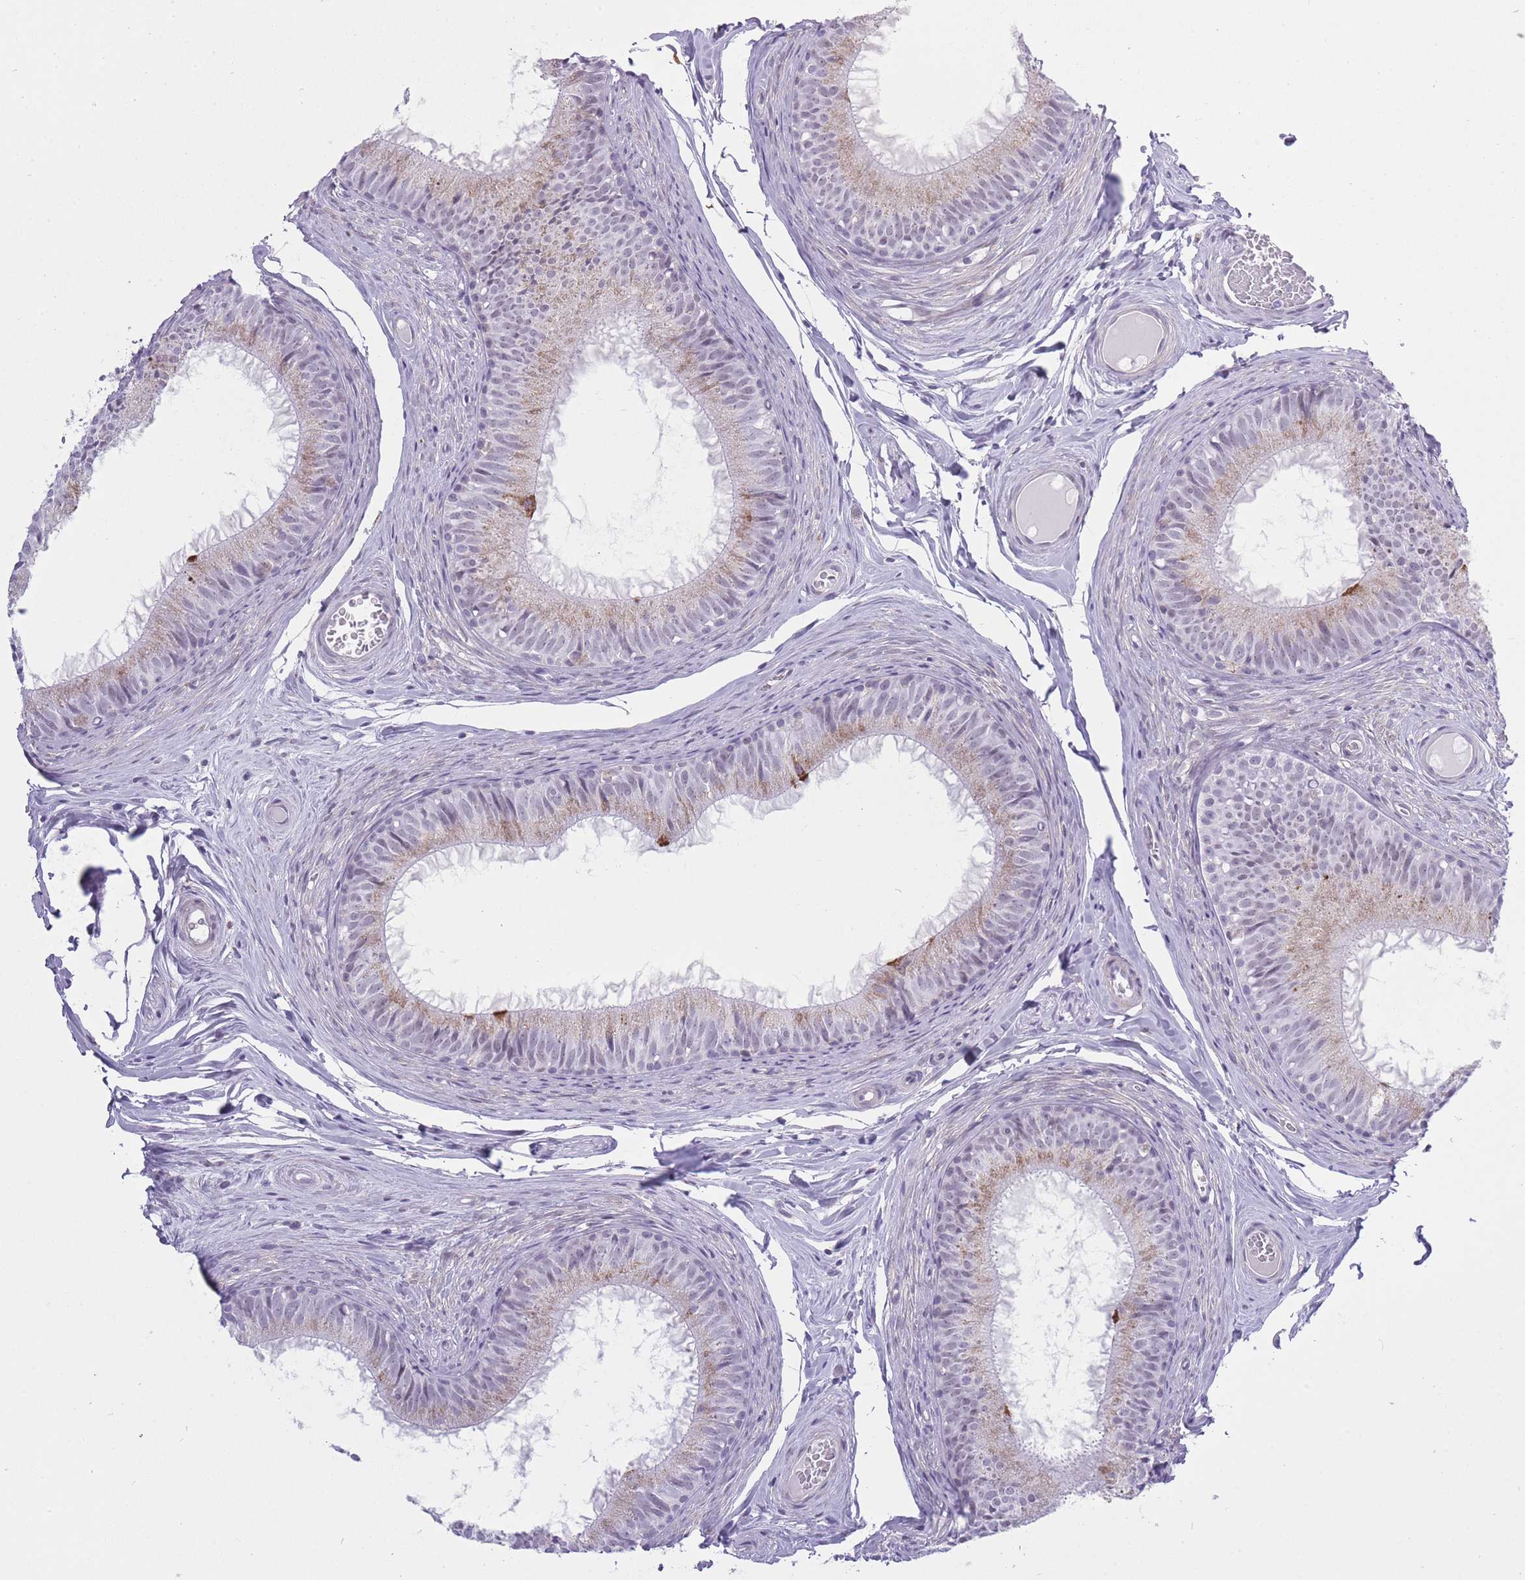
{"staining": {"intensity": "moderate", "quantity": "25%-75%", "location": "cytoplasmic/membranous"}, "tissue": "epididymis", "cell_type": "Glandular cells", "image_type": "normal", "snomed": [{"axis": "morphology", "description": "Normal tissue, NOS"}, {"axis": "topography", "description": "Epididymis"}], "caption": "A brown stain labels moderate cytoplasmic/membranous expression of a protein in glandular cells of normal epididymis. (DAB = brown stain, brightfield microscopy at high magnification).", "gene": "ZBTB24", "patient": {"sex": "male", "age": 25}}